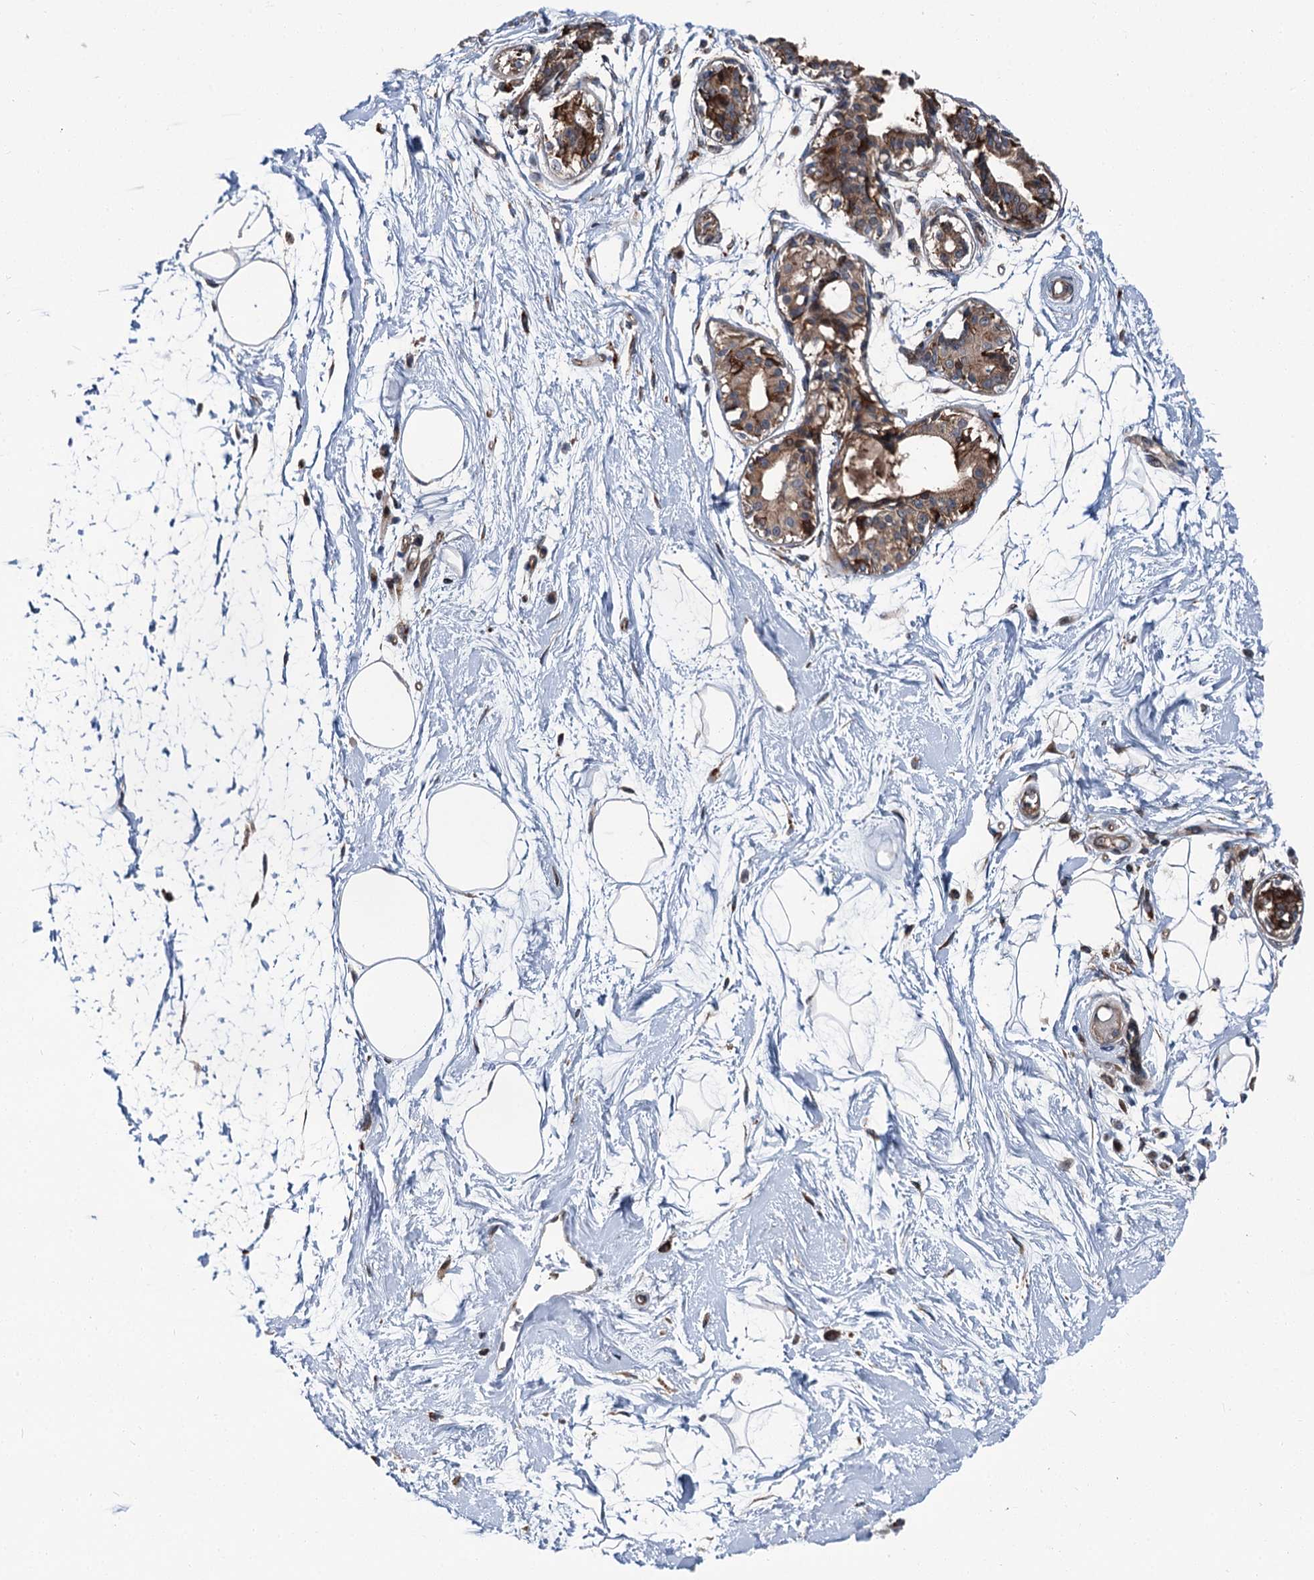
{"staining": {"intensity": "moderate", "quantity": "<25%", "location": "cytoplasmic/membranous"}, "tissue": "breast", "cell_type": "Adipocytes", "image_type": "normal", "snomed": [{"axis": "morphology", "description": "Normal tissue, NOS"}, {"axis": "topography", "description": "Breast"}], "caption": "Unremarkable breast reveals moderate cytoplasmic/membranous positivity in approximately <25% of adipocytes.", "gene": "POLR1D", "patient": {"sex": "female", "age": 45}}